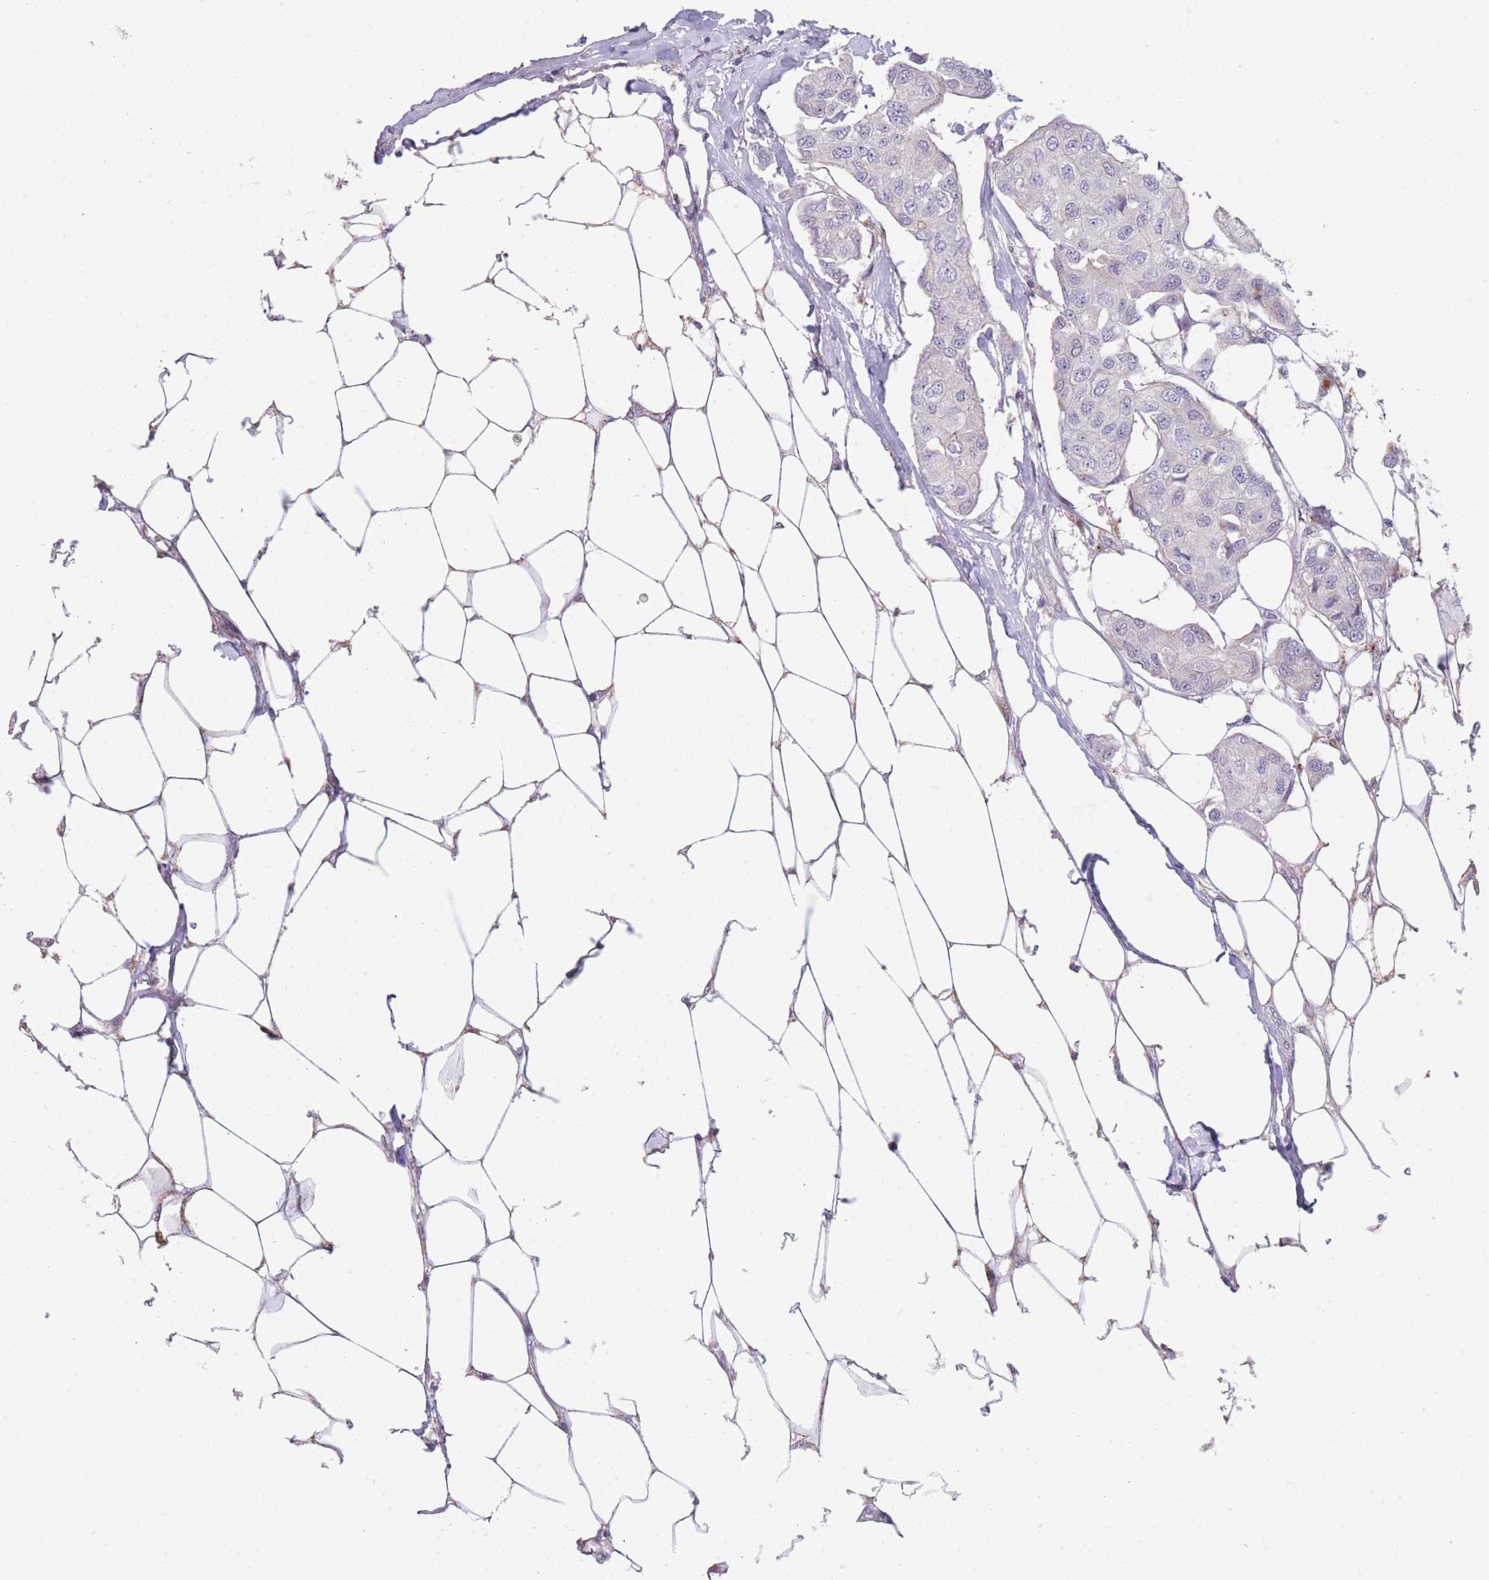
{"staining": {"intensity": "negative", "quantity": "none", "location": "none"}, "tissue": "breast cancer", "cell_type": "Tumor cells", "image_type": "cancer", "snomed": [{"axis": "morphology", "description": "Duct carcinoma"}, {"axis": "topography", "description": "Breast"}, {"axis": "topography", "description": "Lymph node"}], "caption": "A photomicrograph of intraductal carcinoma (breast) stained for a protein demonstrates no brown staining in tumor cells.", "gene": "SMPD4", "patient": {"sex": "female", "age": 80}}